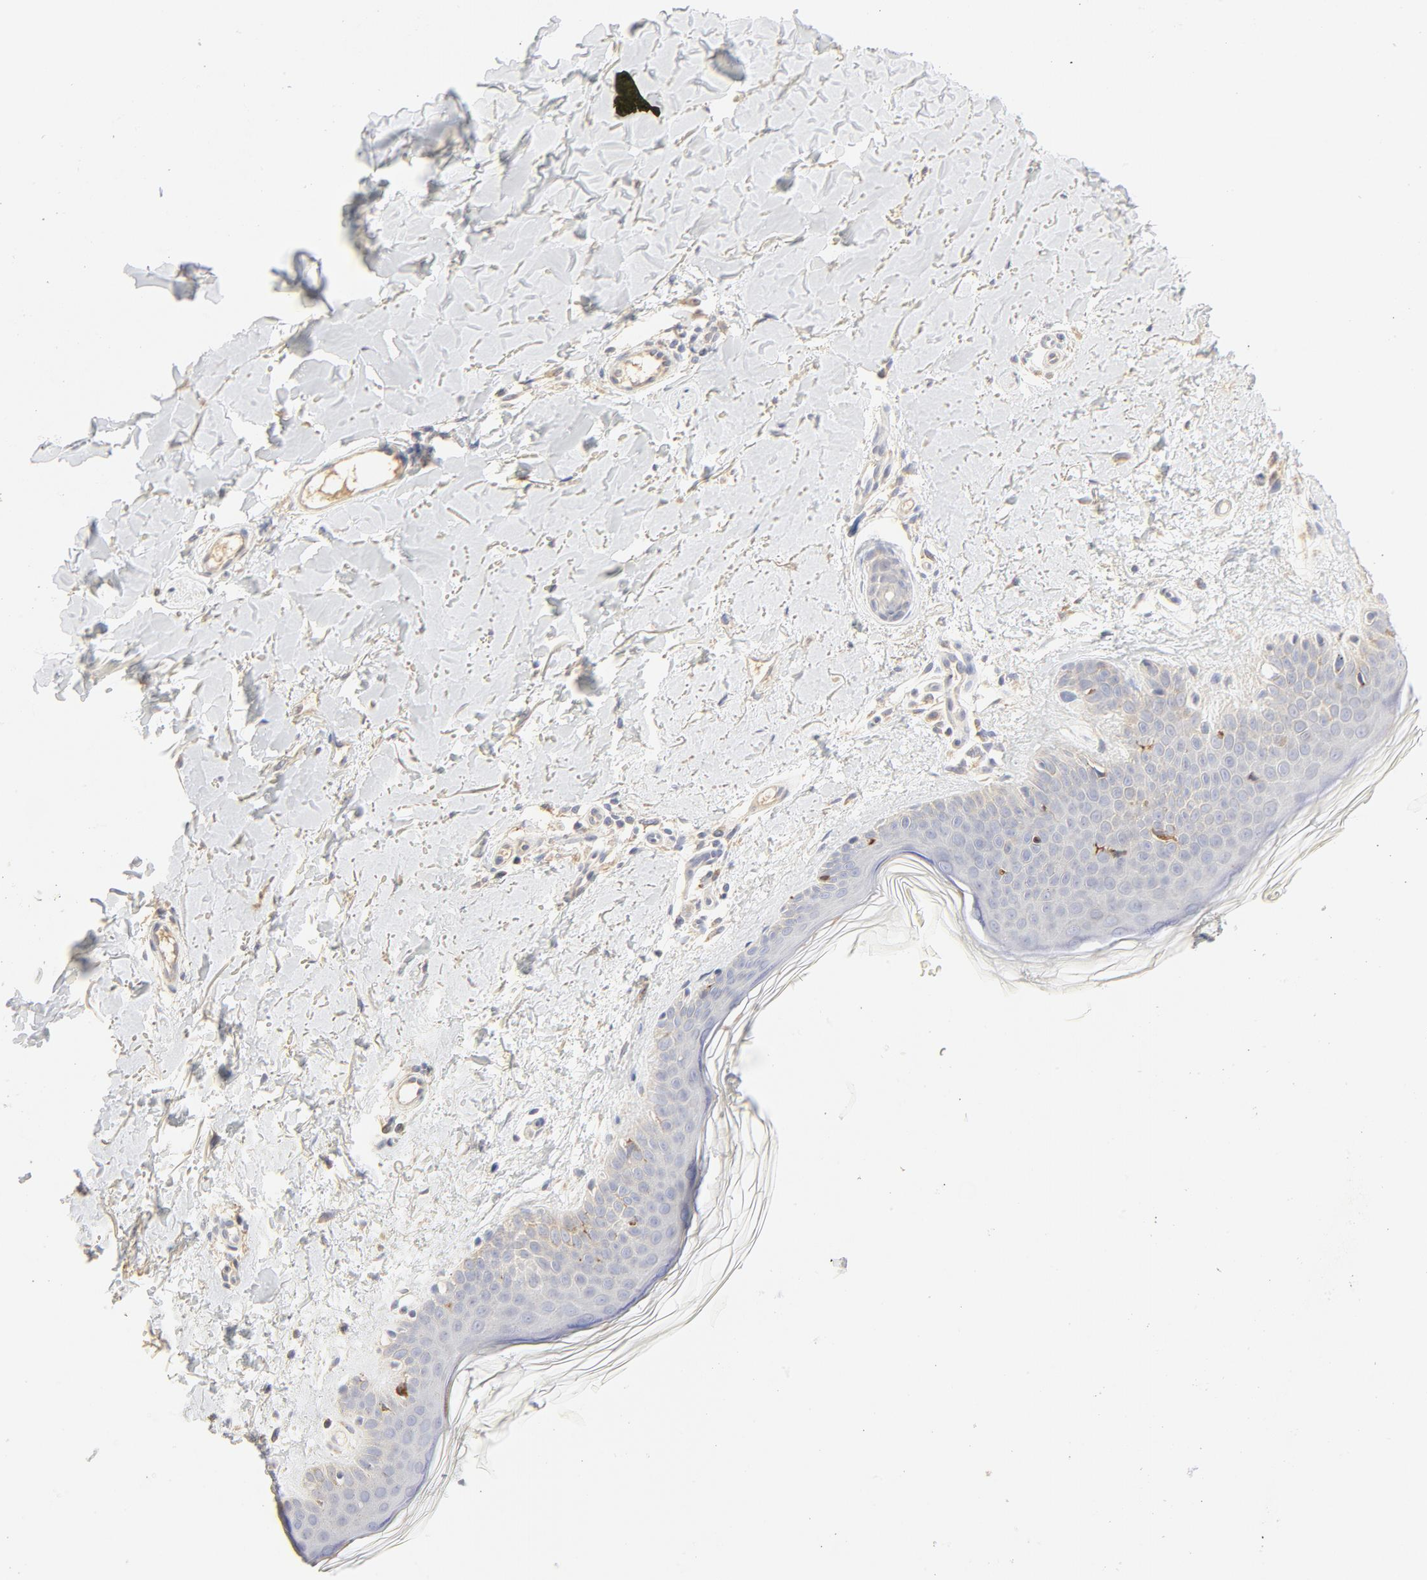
{"staining": {"intensity": "negative", "quantity": "none", "location": "none"}, "tissue": "skin", "cell_type": "Fibroblasts", "image_type": "normal", "snomed": [{"axis": "morphology", "description": "Normal tissue, NOS"}, {"axis": "topography", "description": "Skin"}], "caption": "Immunohistochemistry (IHC) histopathology image of benign skin: human skin stained with DAB displays no significant protein staining in fibroblasts.", "gene": "FCGBP", "patient": {"sex": "female", "age": 56}}